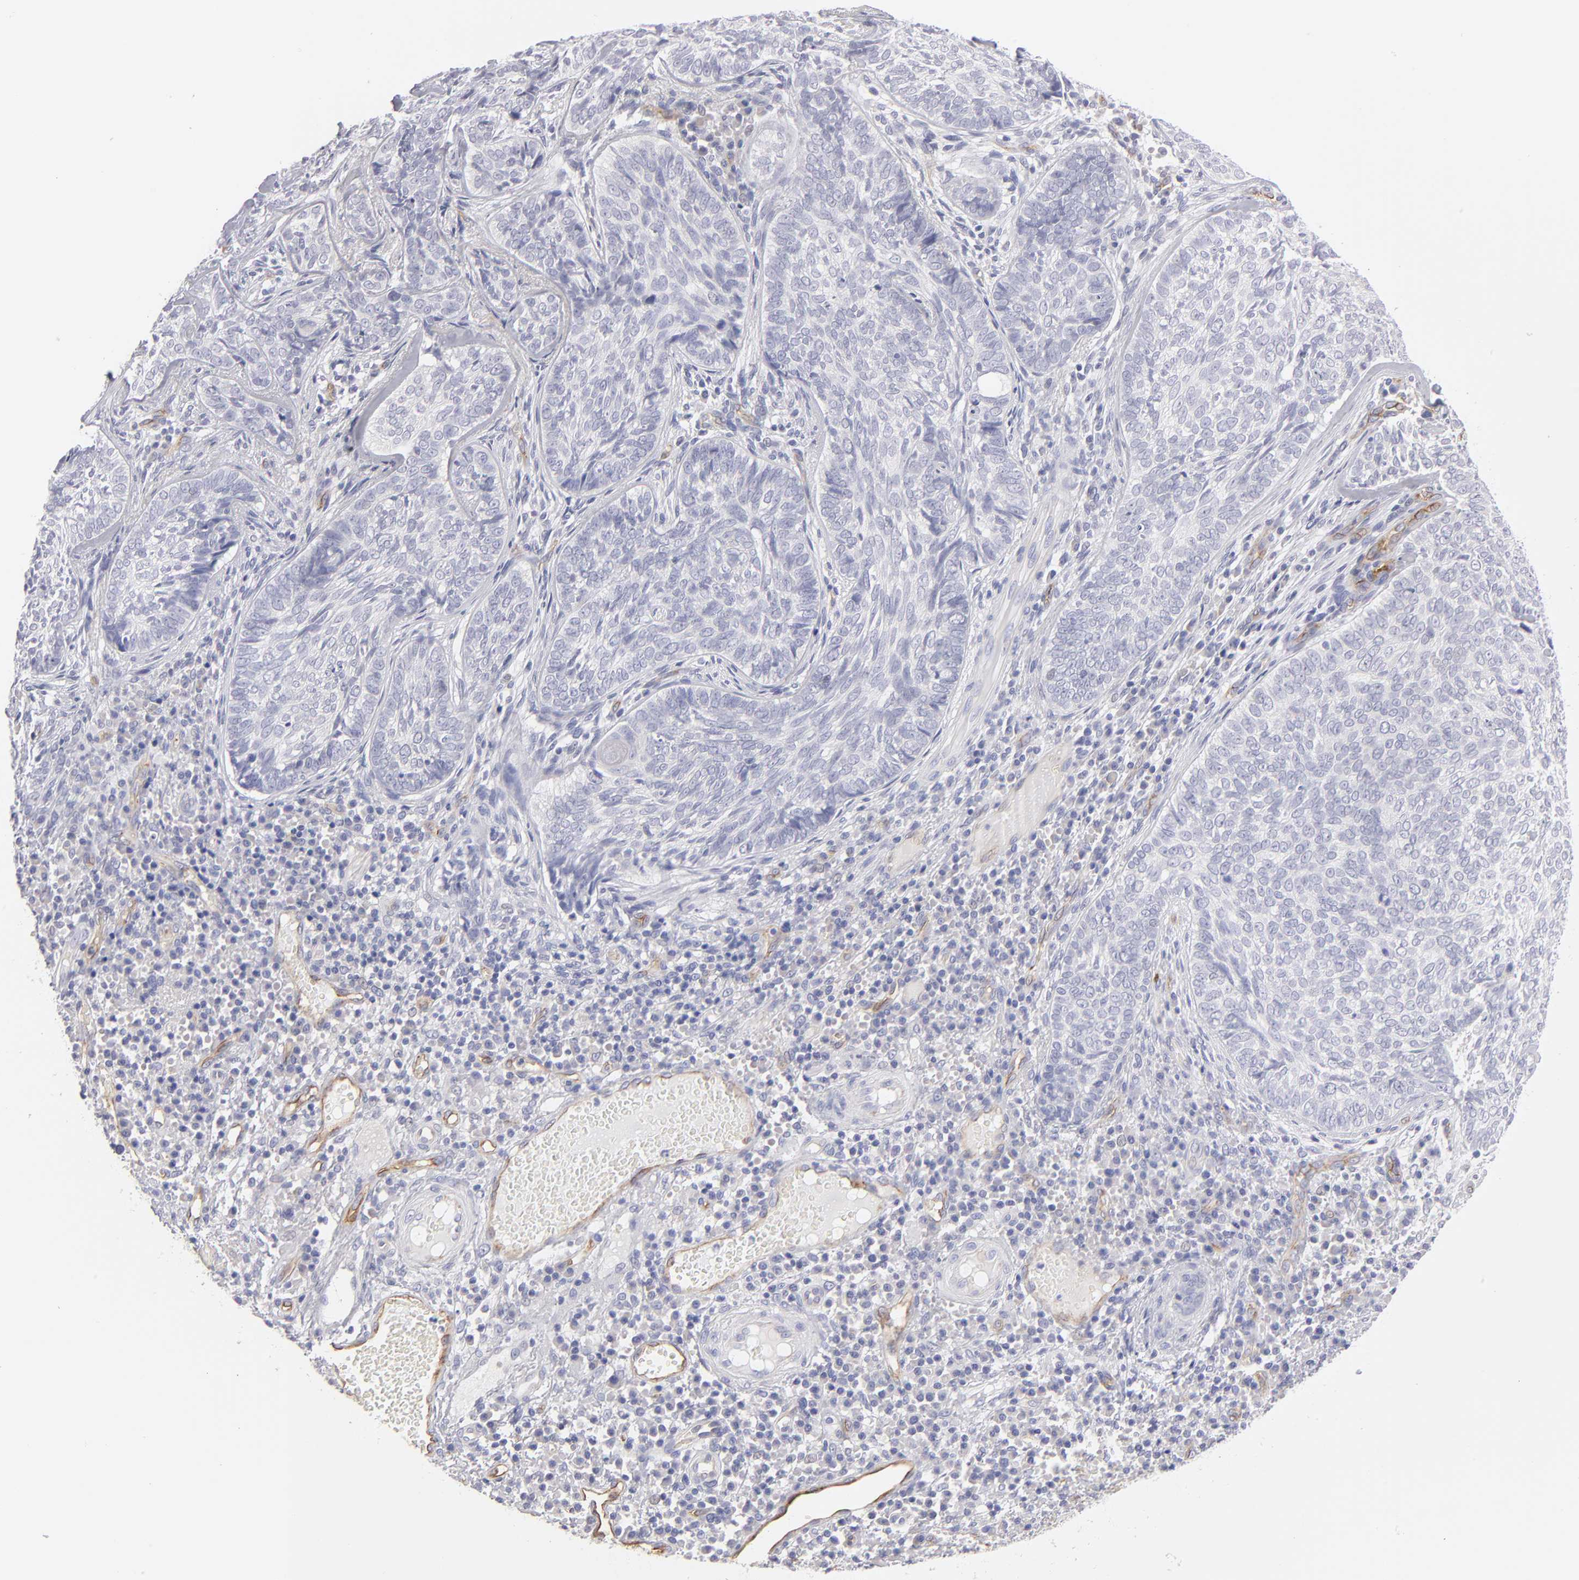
{"staining": {"intensity": "negative", "quantity": "none", "location": "none"}, "tissue": "skin cancer", "cell_type": "Tumor cells", "image_type": "cancer", "snomed": [{"axis": "morphology", "description": "Basal cell carcinoma"}, {"axis": "topography", "description": "Skin"}], "caption": "High magnification brightfield microscopy of skin basal cell carcinoma stained with DAB (3,3'-diaminobenzidine) (brown) and counterstained with hematoxylin (blue): tumor cells show no significant expression.", "gene": "PLVAP", "patient": {"sex": "male", "age": 72}}